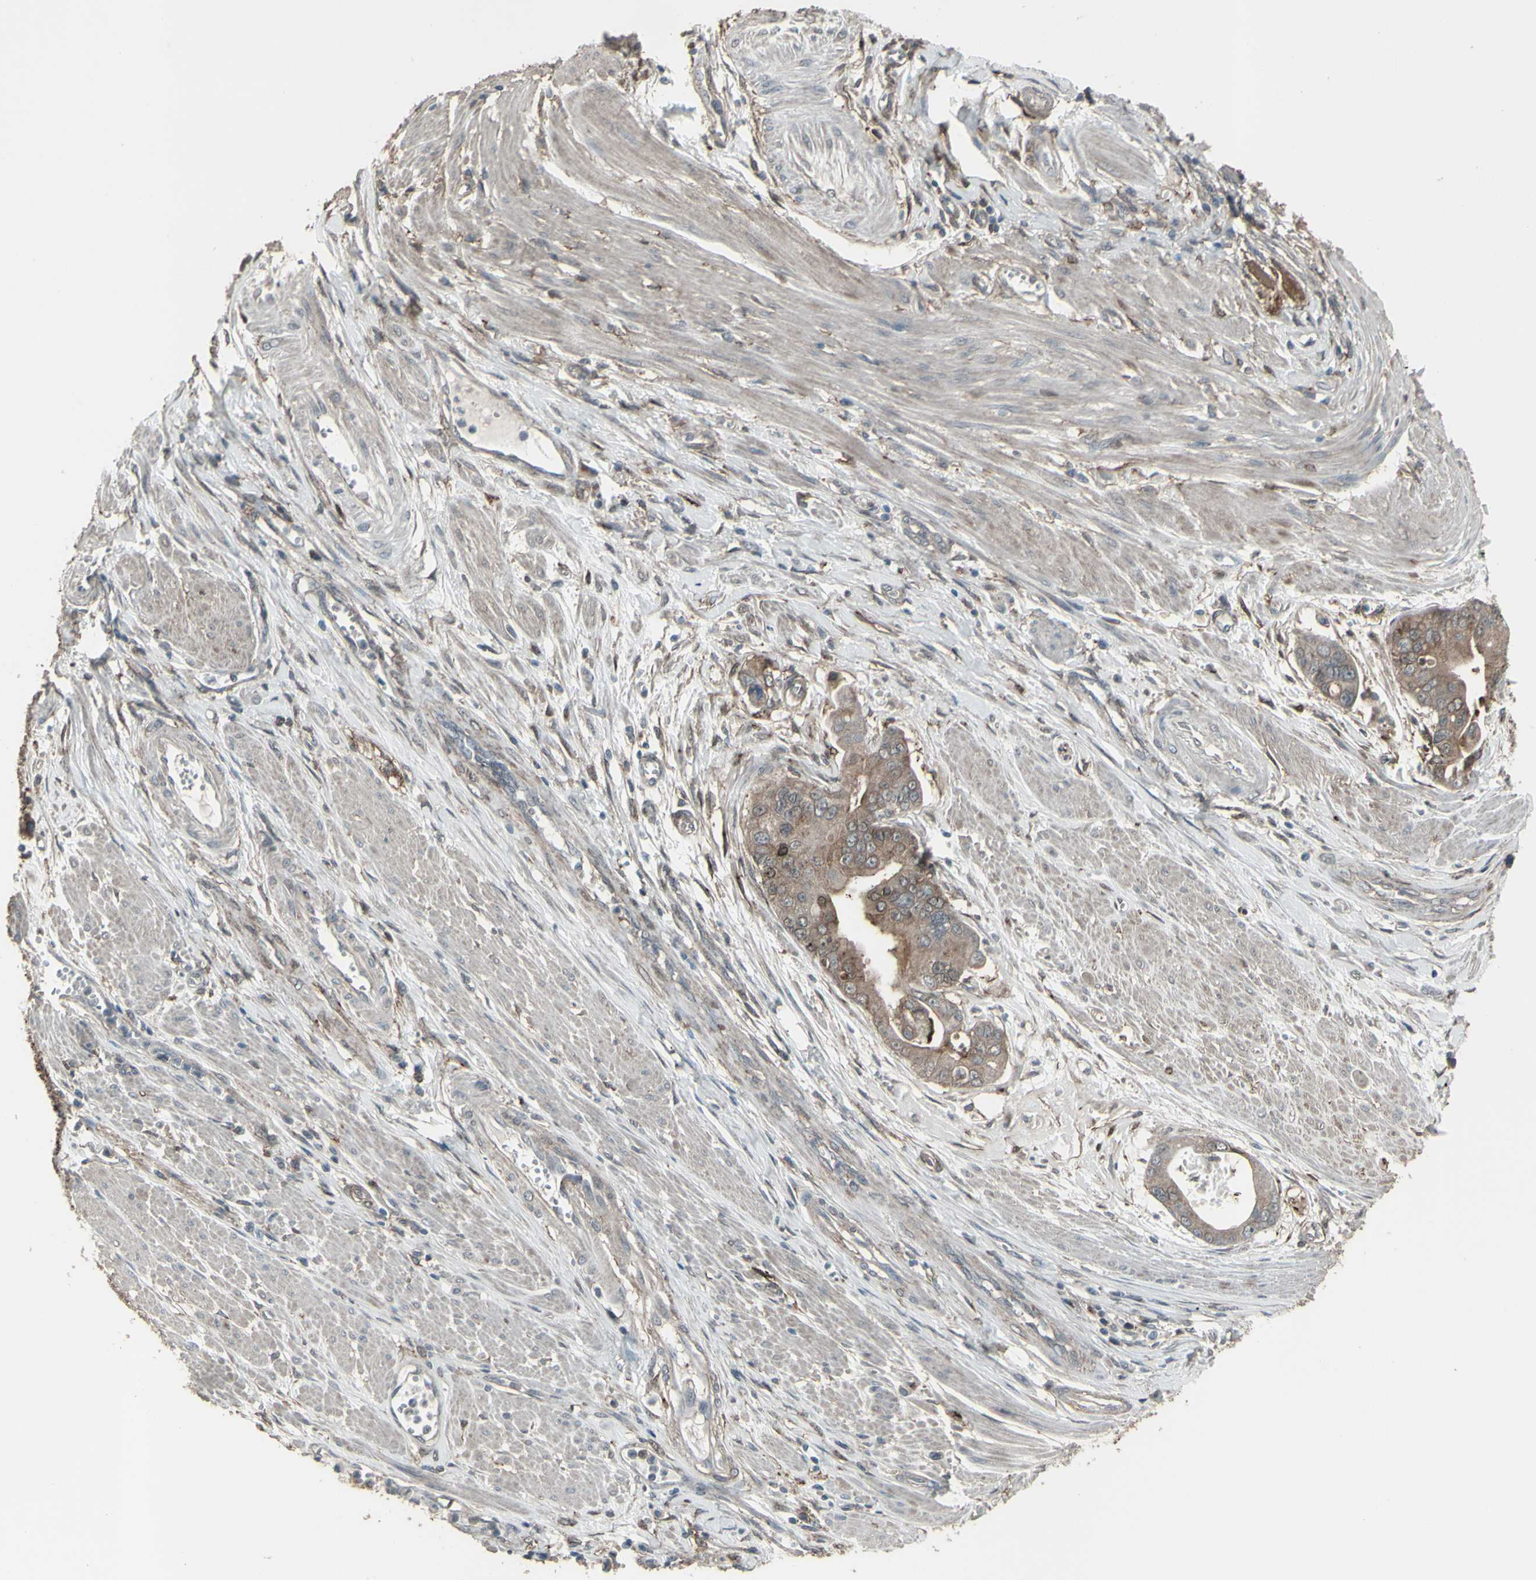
{"staining": {"intensity": "weak", "quantity": "<25%", "location": "cytoplasmic/membranous"}, "tissue": "pancreatic cancer", "cell_type": "Tumor cells", "image_type": "cancer", "snomed": [{"axis": "morphology", "description": "Adenocarcinoma, NOS"}, {"axis": "topography", "description": "Pancreas"}], "caption": "Tumor cells show no significant expression in adenocarcinoma (pancreatic).", "gene": "SMO", "patient": {"sex": "female", "age": 75}}